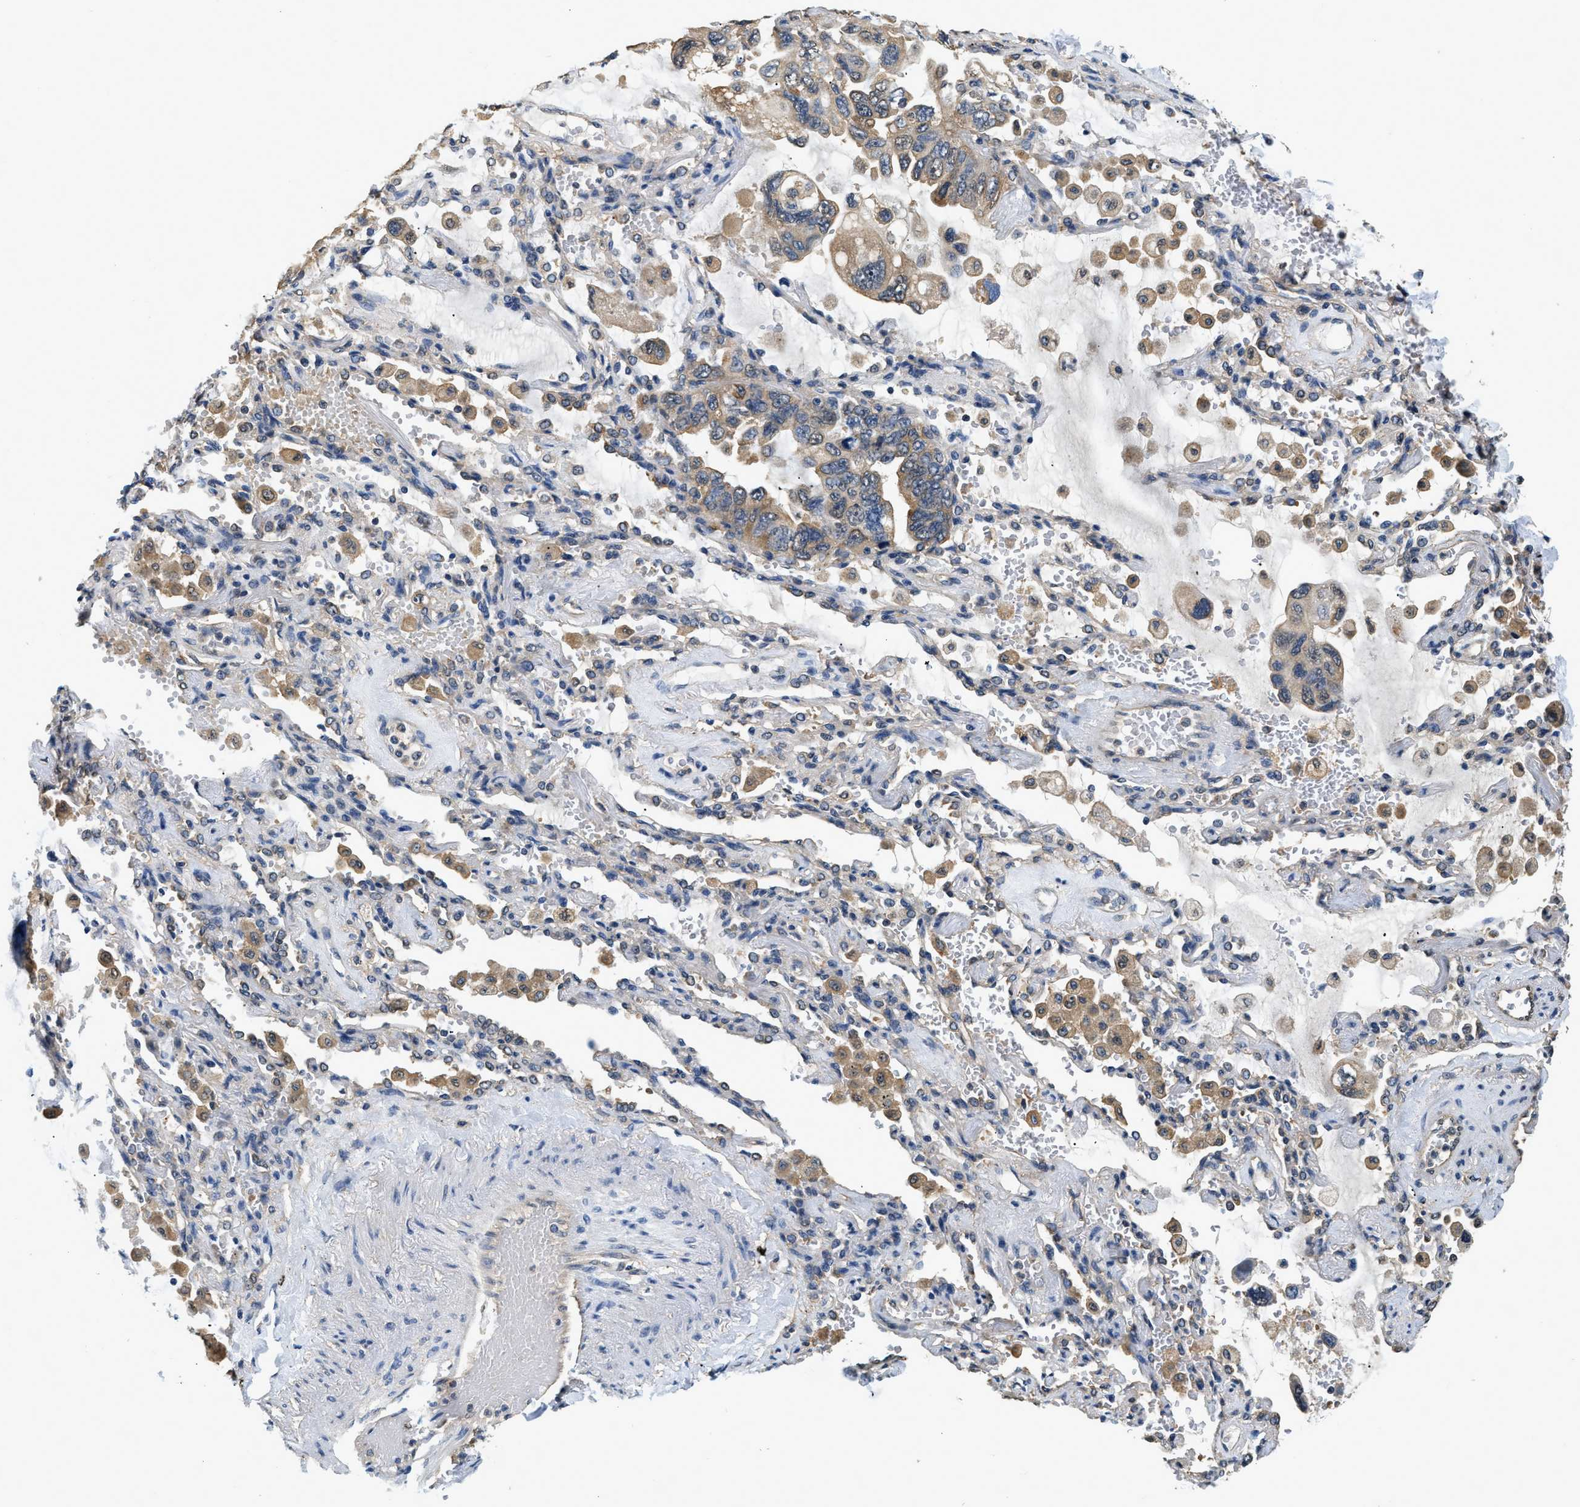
{"staining": {"intensity": "moderate", "quantity": ">75%", "location": "cytoplasmic/membranous"}, "tissue": "lung cancer", "cell_type": "Tumor cells", "image_type": "cancer", "snomed": [{"axis": "morphology", "description": "Squamous cell carcinoma, NOS"}, {"axis": "topography", "description": "Lung"}], "caption": "Squamous cell carcinoma (lung) stained for a protein reveals moderate cytoplasmic/membranous positivity in tumor cells.", "gene": "BCL7C", "patient": {"sex": "female", "age": 73}}